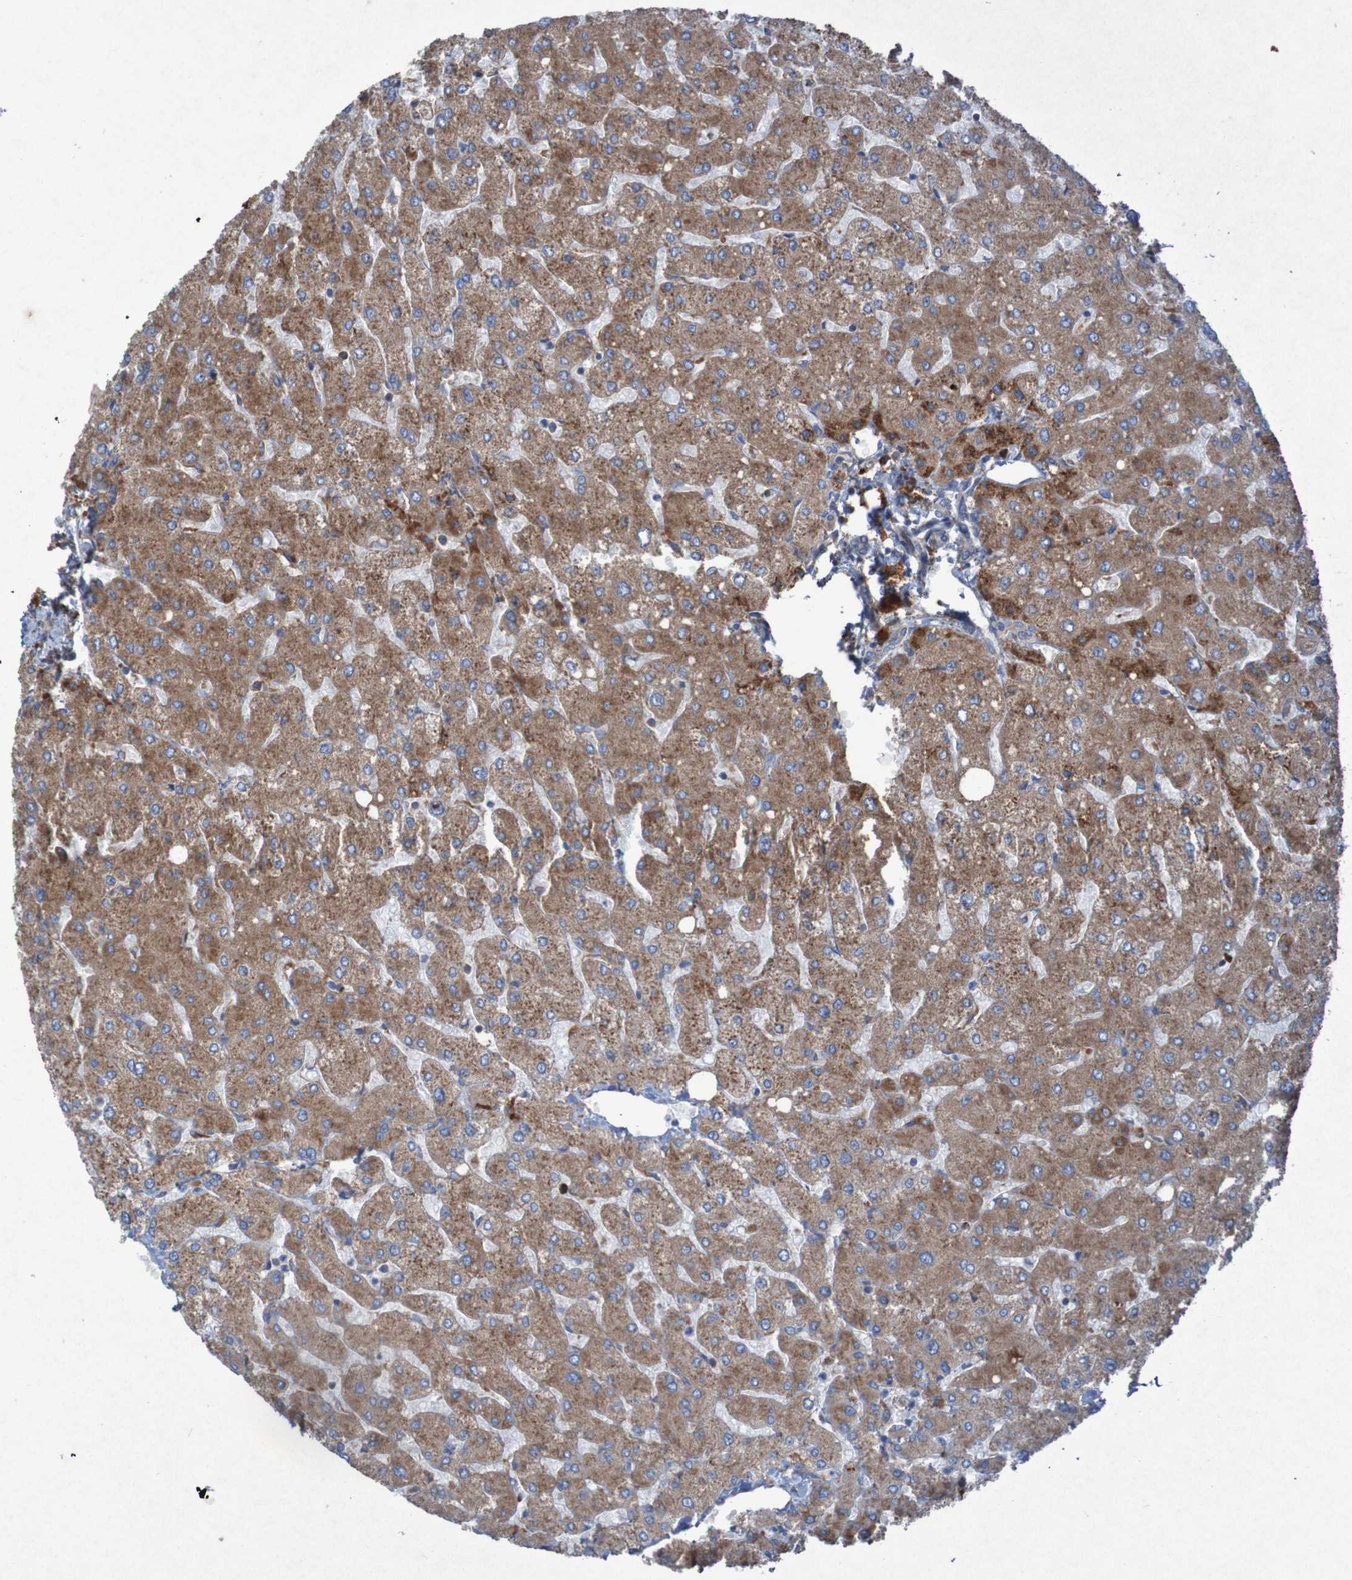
{"staining": {"intensity": "strong", "quantity": ">75%", "location": "cytoplasmic/membranous"}, "tissue": "liver", "cell_type": "Cholangiocytes", "image_type": "normal", "snomed": [{"axis": "morphology", "description": "Normal tissue, NOS"}, {"axis": "topography", "description": "Liver"}], "caption": "Immunohistochemistry micrograph of benign liver: liver stained using immunohistochemistry shows high levels of strong protein expression localized specifically in the cytoplasmic/membranous of cholangiocytes, appearing as a cytoplasmic/membranous brown color.", "gene": "RPL10L", "patient": {"sex": "male", "age": 55}}